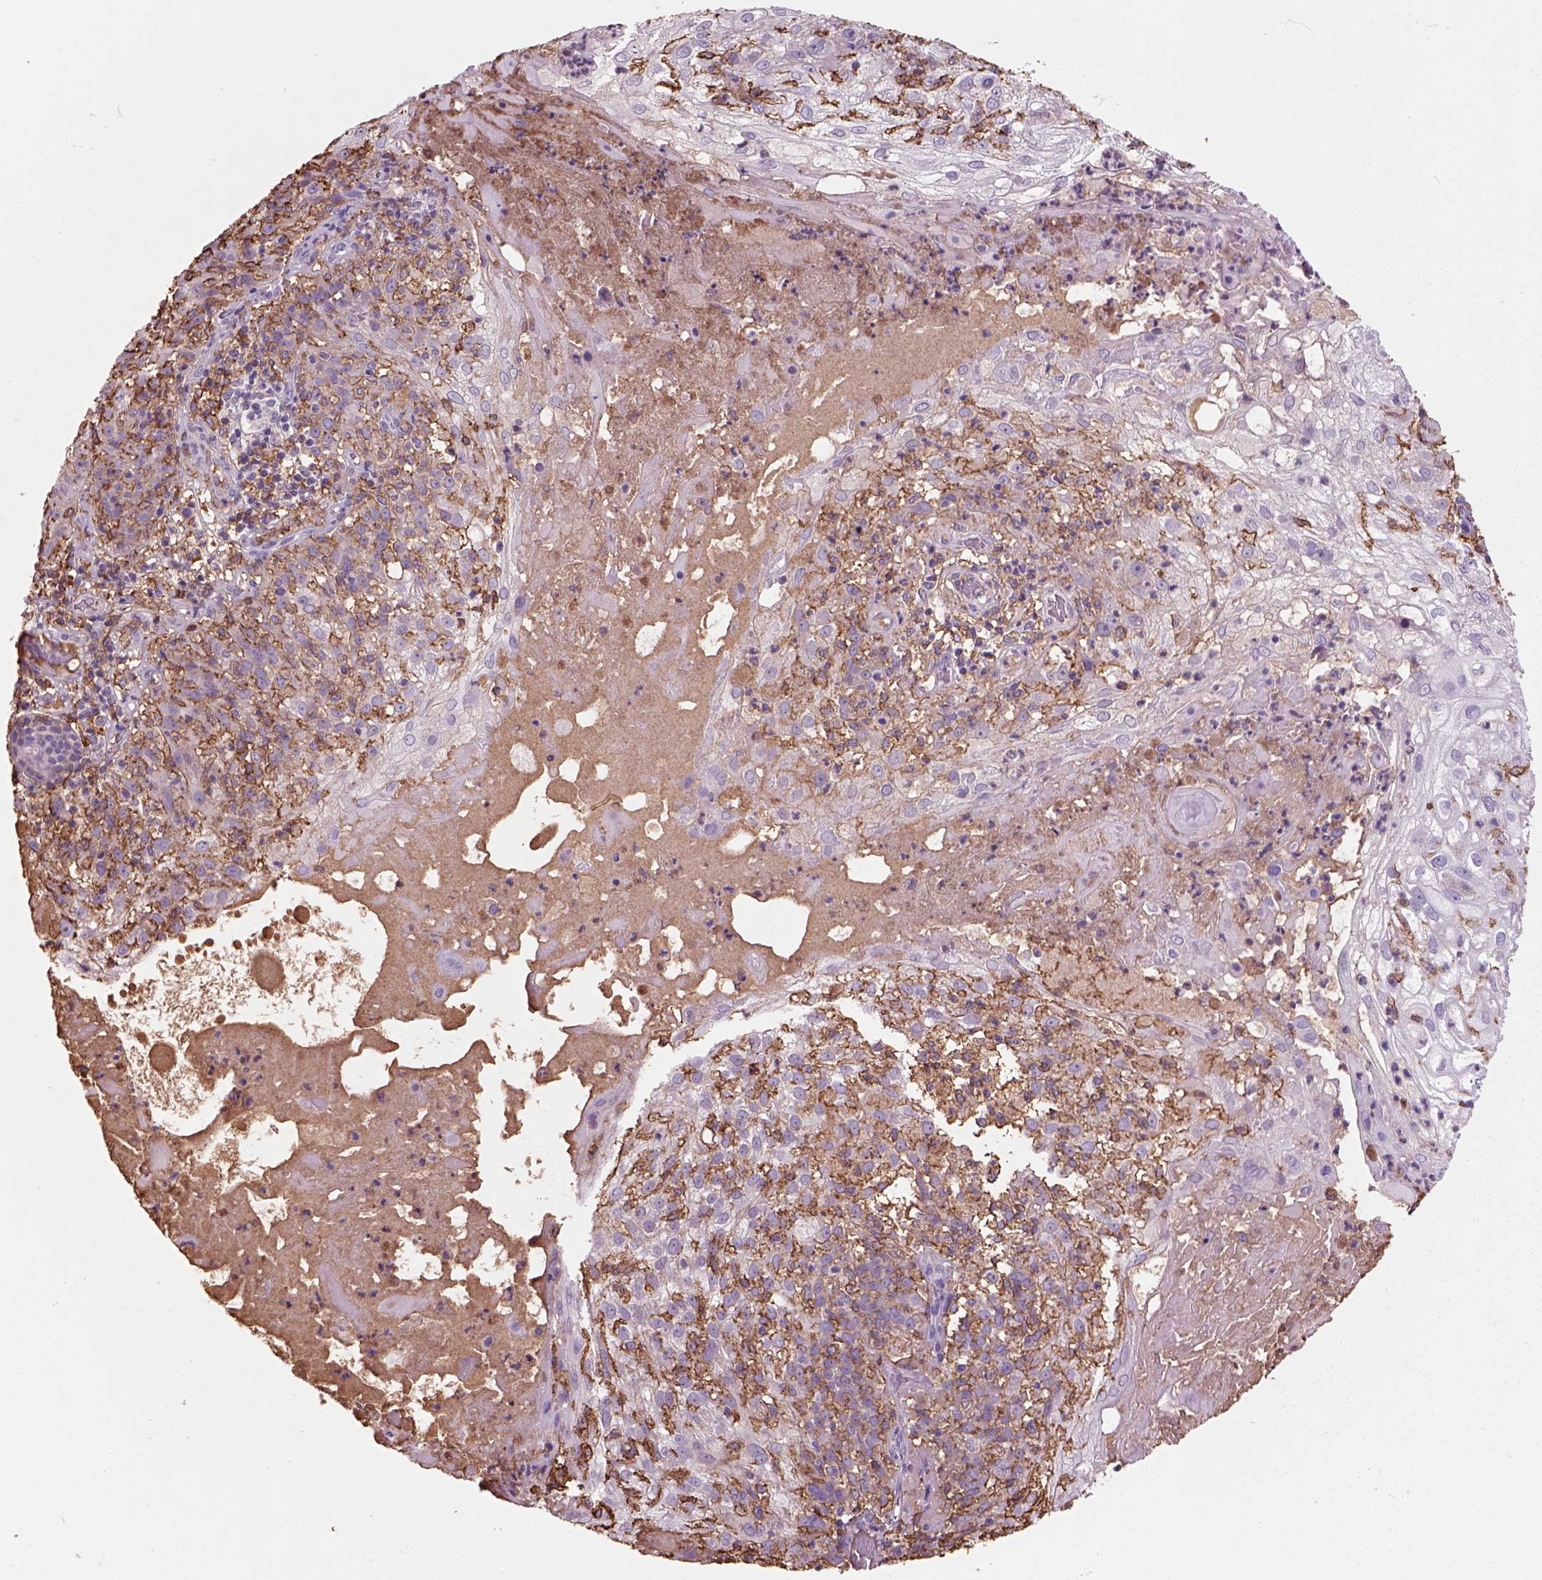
{"staining": {"intensity": "negative", "quantity": "none", "location": "none"}, "tissue": "skin cancer", "cell_type": "Tumor cells", "image_type": "cancer", "snomed": [{"axis": "morphology", "description": "Normal tissue, NOS"}, {"axis": "morphology", "description": "Squamous cell carcinoma, NOS"}, {"axis": "topography", "description": "Skin"}], "caption": "Skin squamous cell carcinoma stained for a protein using IHC exhibits no positivity tumor cells.", "gene": "CD14", "patient": {"sex": "female", "age": 83}}